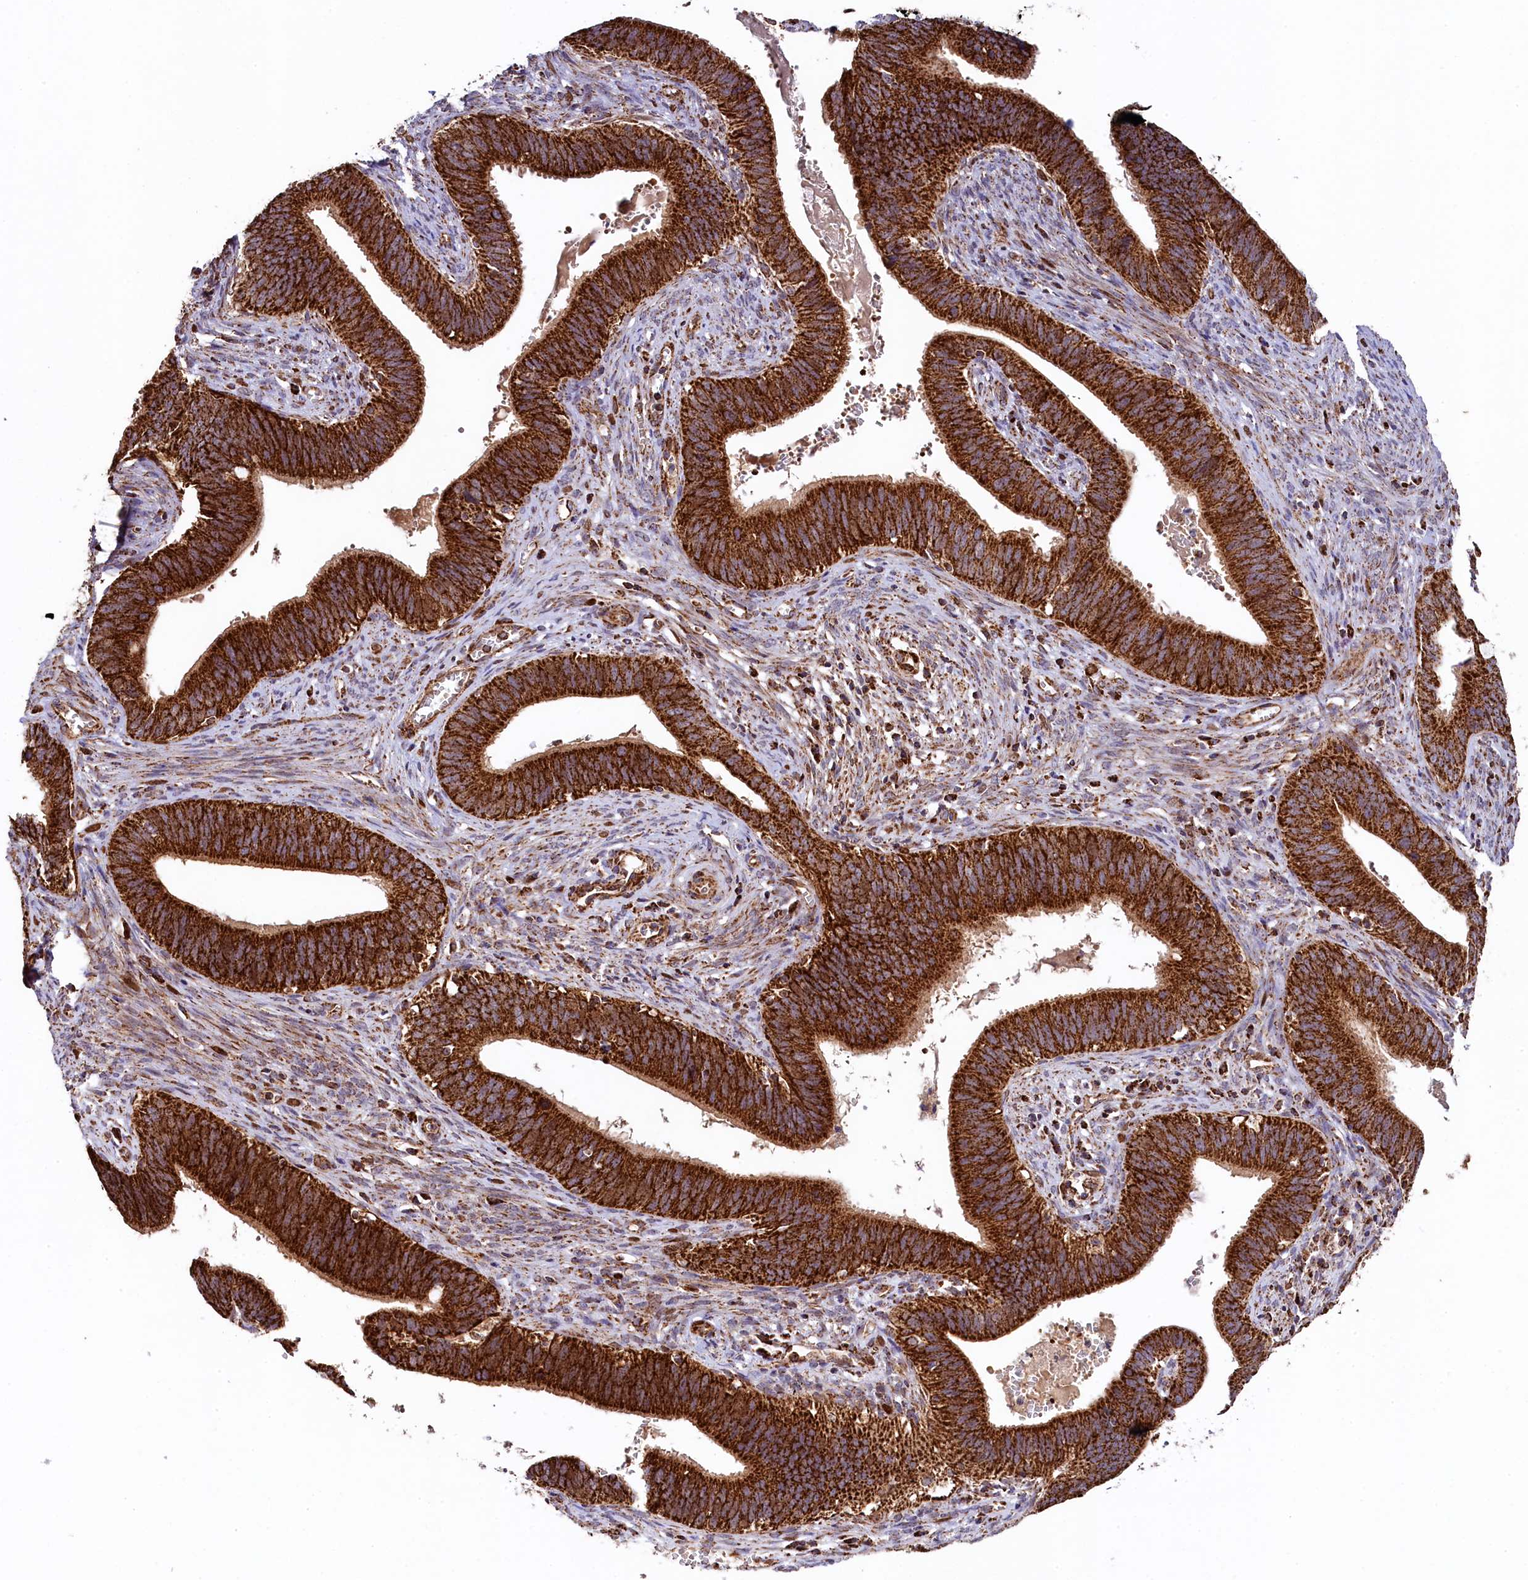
{"staining": {"intensity": "strong", "quantity": ">75%", "location": "cytoplasmic/membranous"}, "tissue": "cervical cancer", "cell_type": "Tumor cells", "image_type": "cancer", "snomed": [{"axis": "morphology", "description": "Adenocarcinoma, NOS"}, {"axis": "topography", "description": "Cervix"}], "caption": "Strong cytoplasmic/membranous protein expression is seen in about >75% of tumor cells in cervical cancer (adenocarcinoma).", "gene": "CLYBL", "patient": {"sex": "female", "age": 42}}